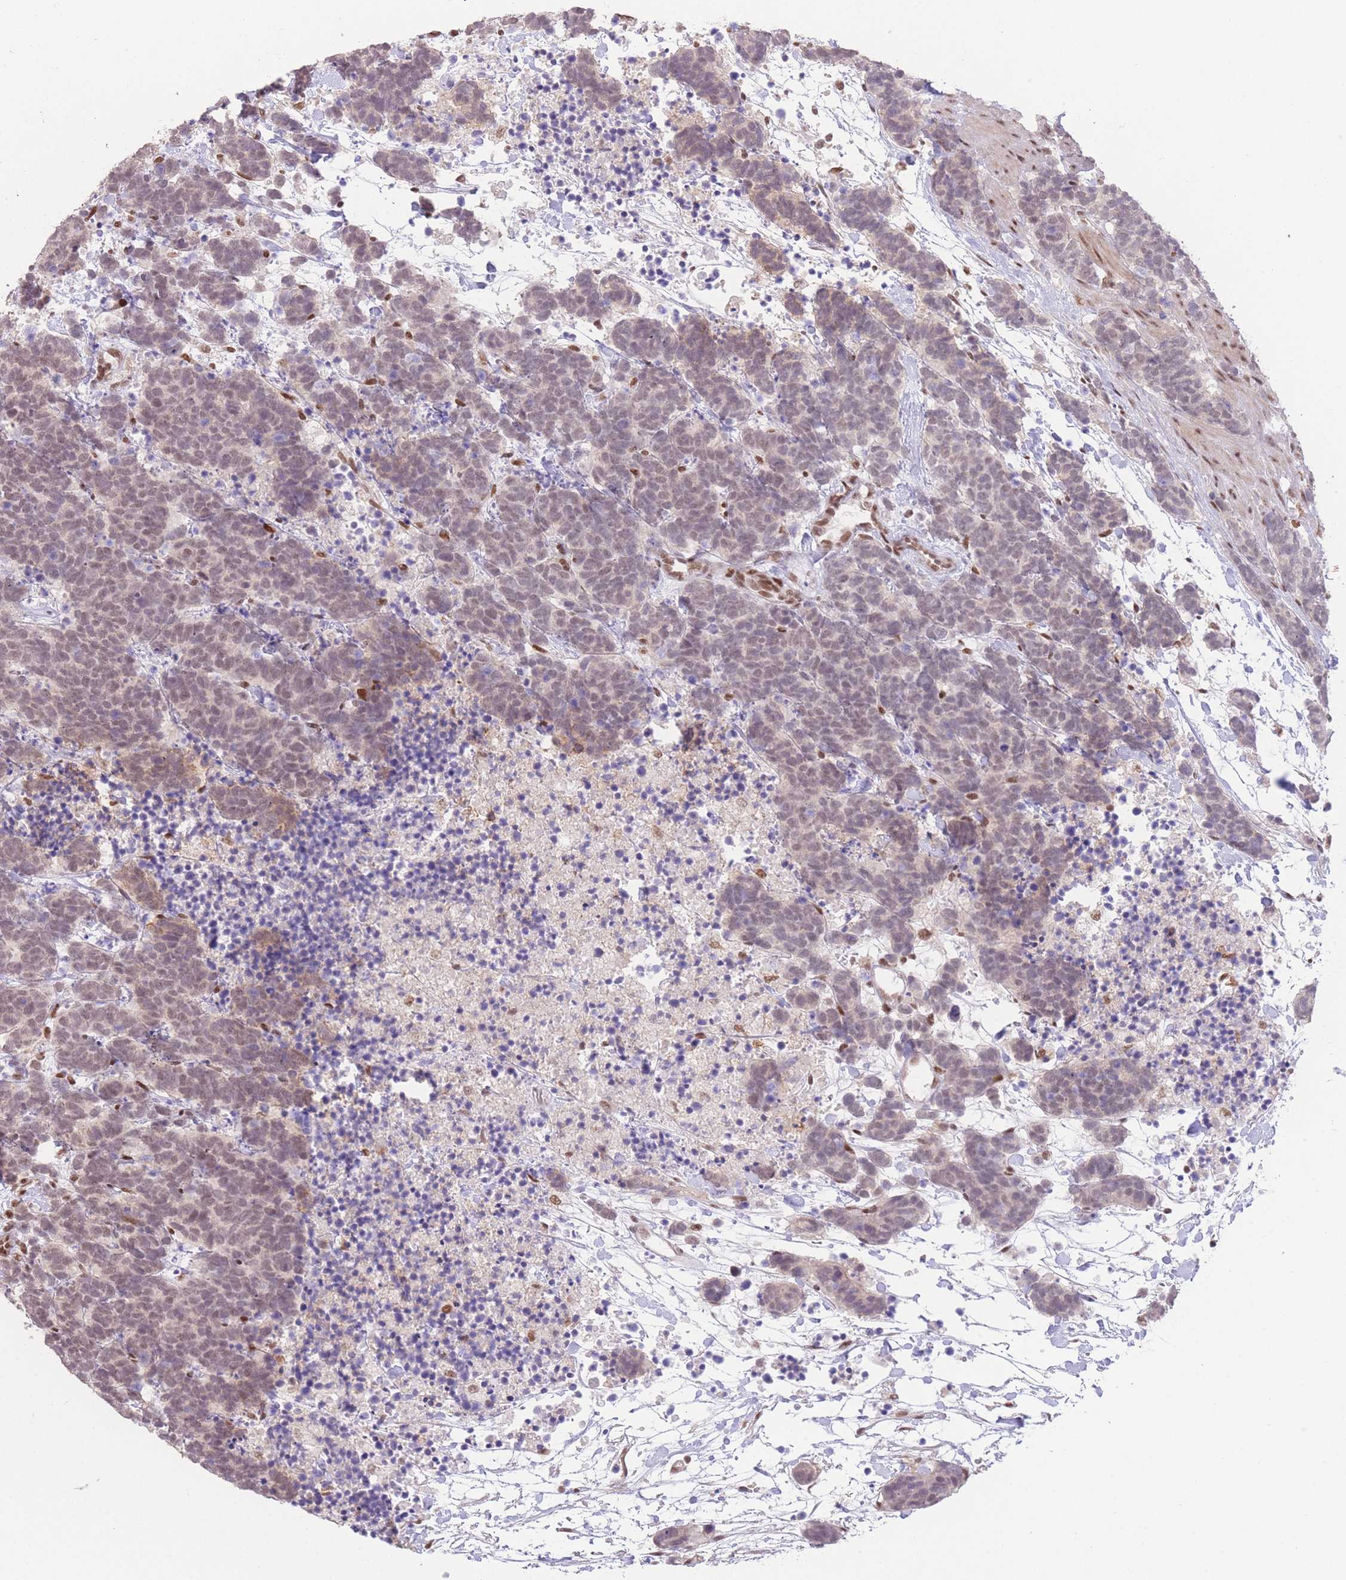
{"staining": {"intensity": "weak", "quantity": "25%-75%", "location": "nuclear"}, "tissue": "carcinoid", "cell_type": "Tumor cells", "image_type": "cancer", "snomed": [{"axis": "morphology", "description": "Carcinoma, NOS"}, {"axis": "morphology", "description": "Carcinoid, malignant, NOS"}, {"axis": "topography", "description": "Prostate"}], "caption": "The immunohistochemical stain highlights weak nuclear positivity in tumor cells of carcinoma tissue.", "gene": "CARD8", "patient": {"sex": "male", "age": 57}}